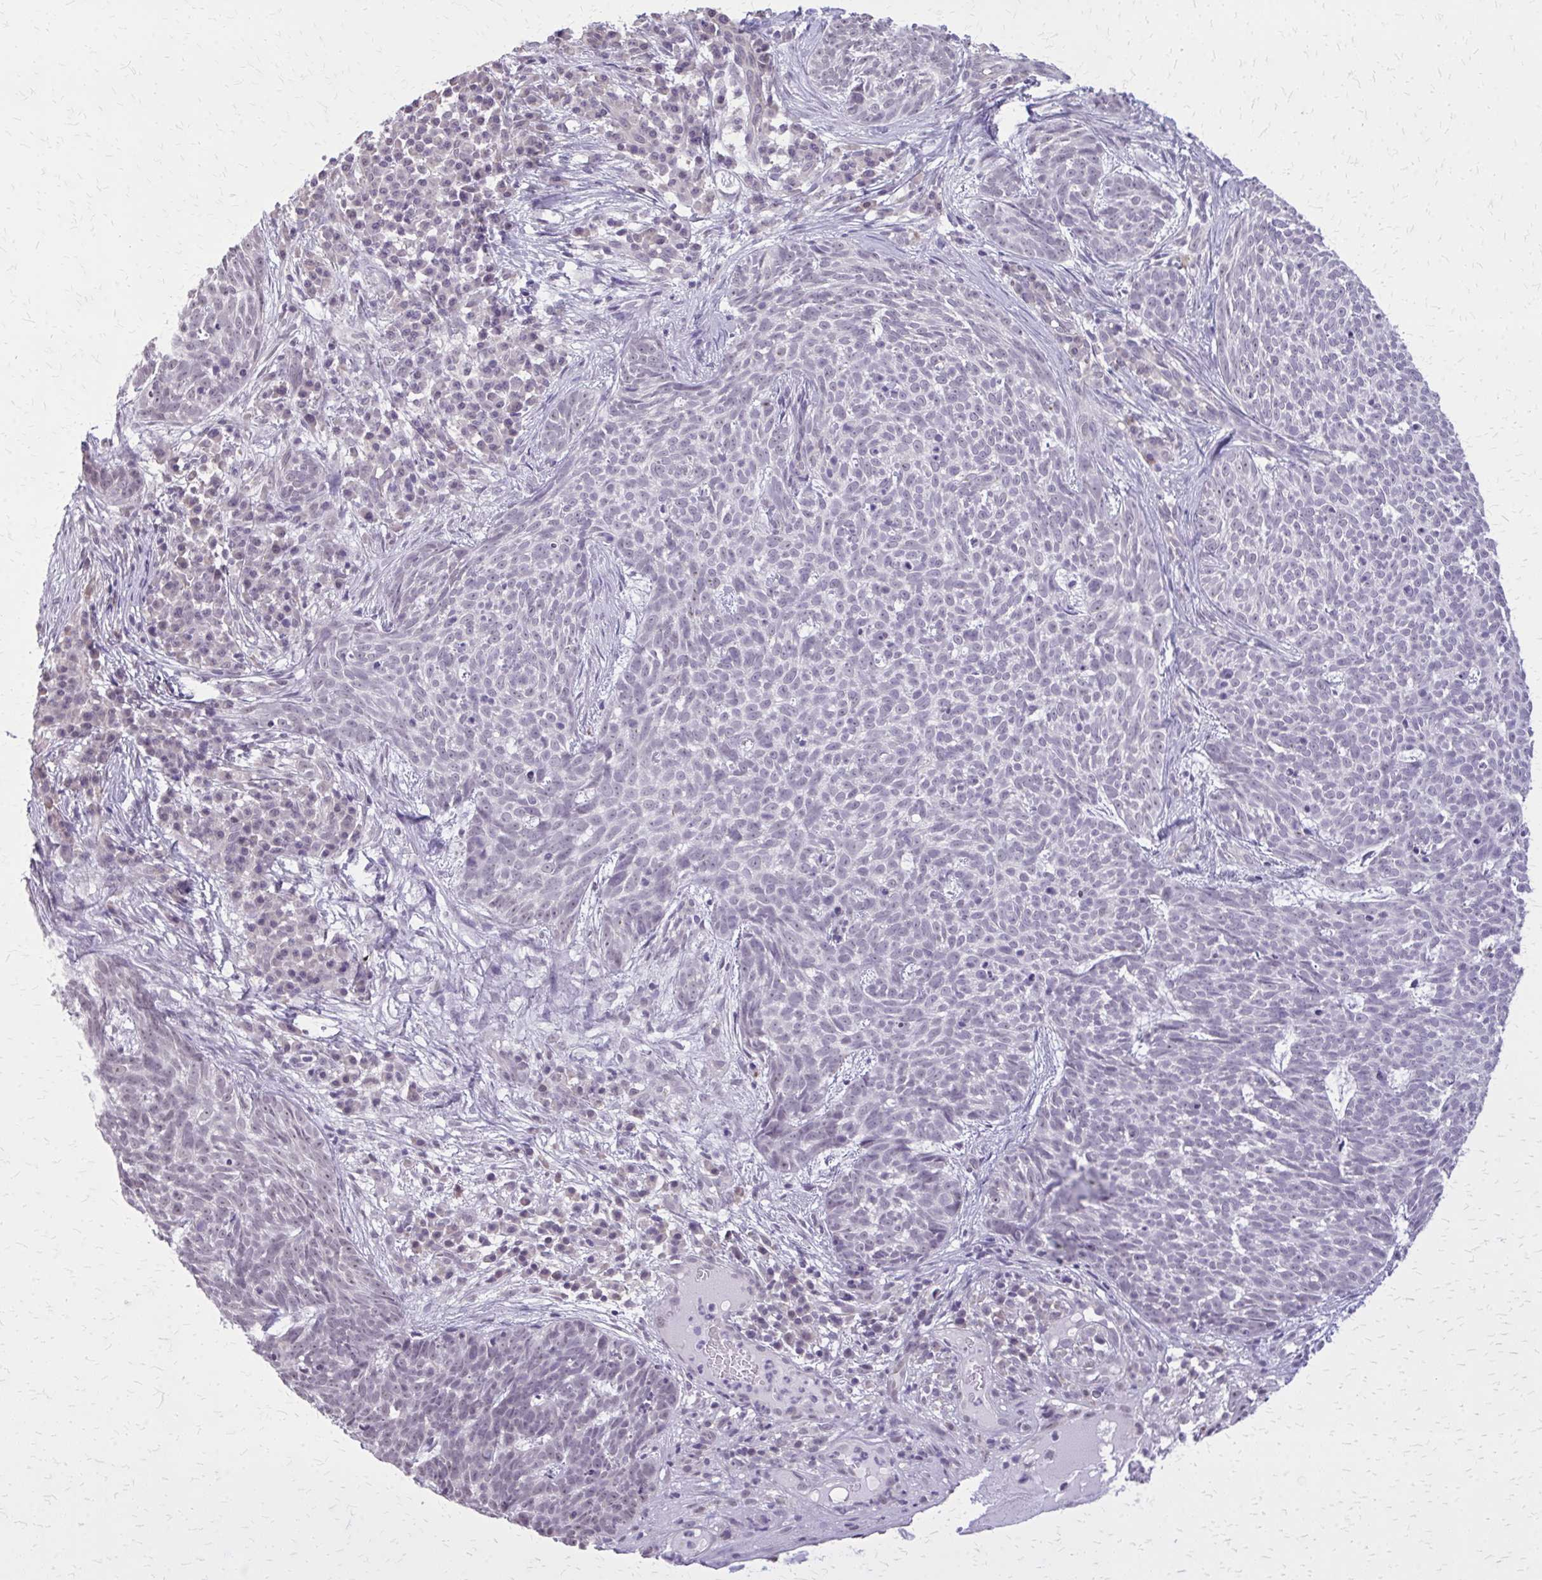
{"staining": {"intensity": "negative", "quantity": "none", "location": "none"}, "tissue": "skin cancer", "cell_type": "Tumor cells", "image_type": "cancer", "snomed": [{"axis": "morphology", "description": "Basal cell carcinoma"}, {"axis": "topography", "description": "Skin"}], "caption": "Protein analysis of basal cell carcinoma (skin) reveals no significant positivity in tumor cells. (Stains: DAB (3,3'-diaminobenzidine) immunohistochemistry (IHC) with hematoxylin counter stain, Microscopy: brightfield microscopy at high magnification).", "gene": "PLCB1", "patient": {"sex": "female", "age": 93}}